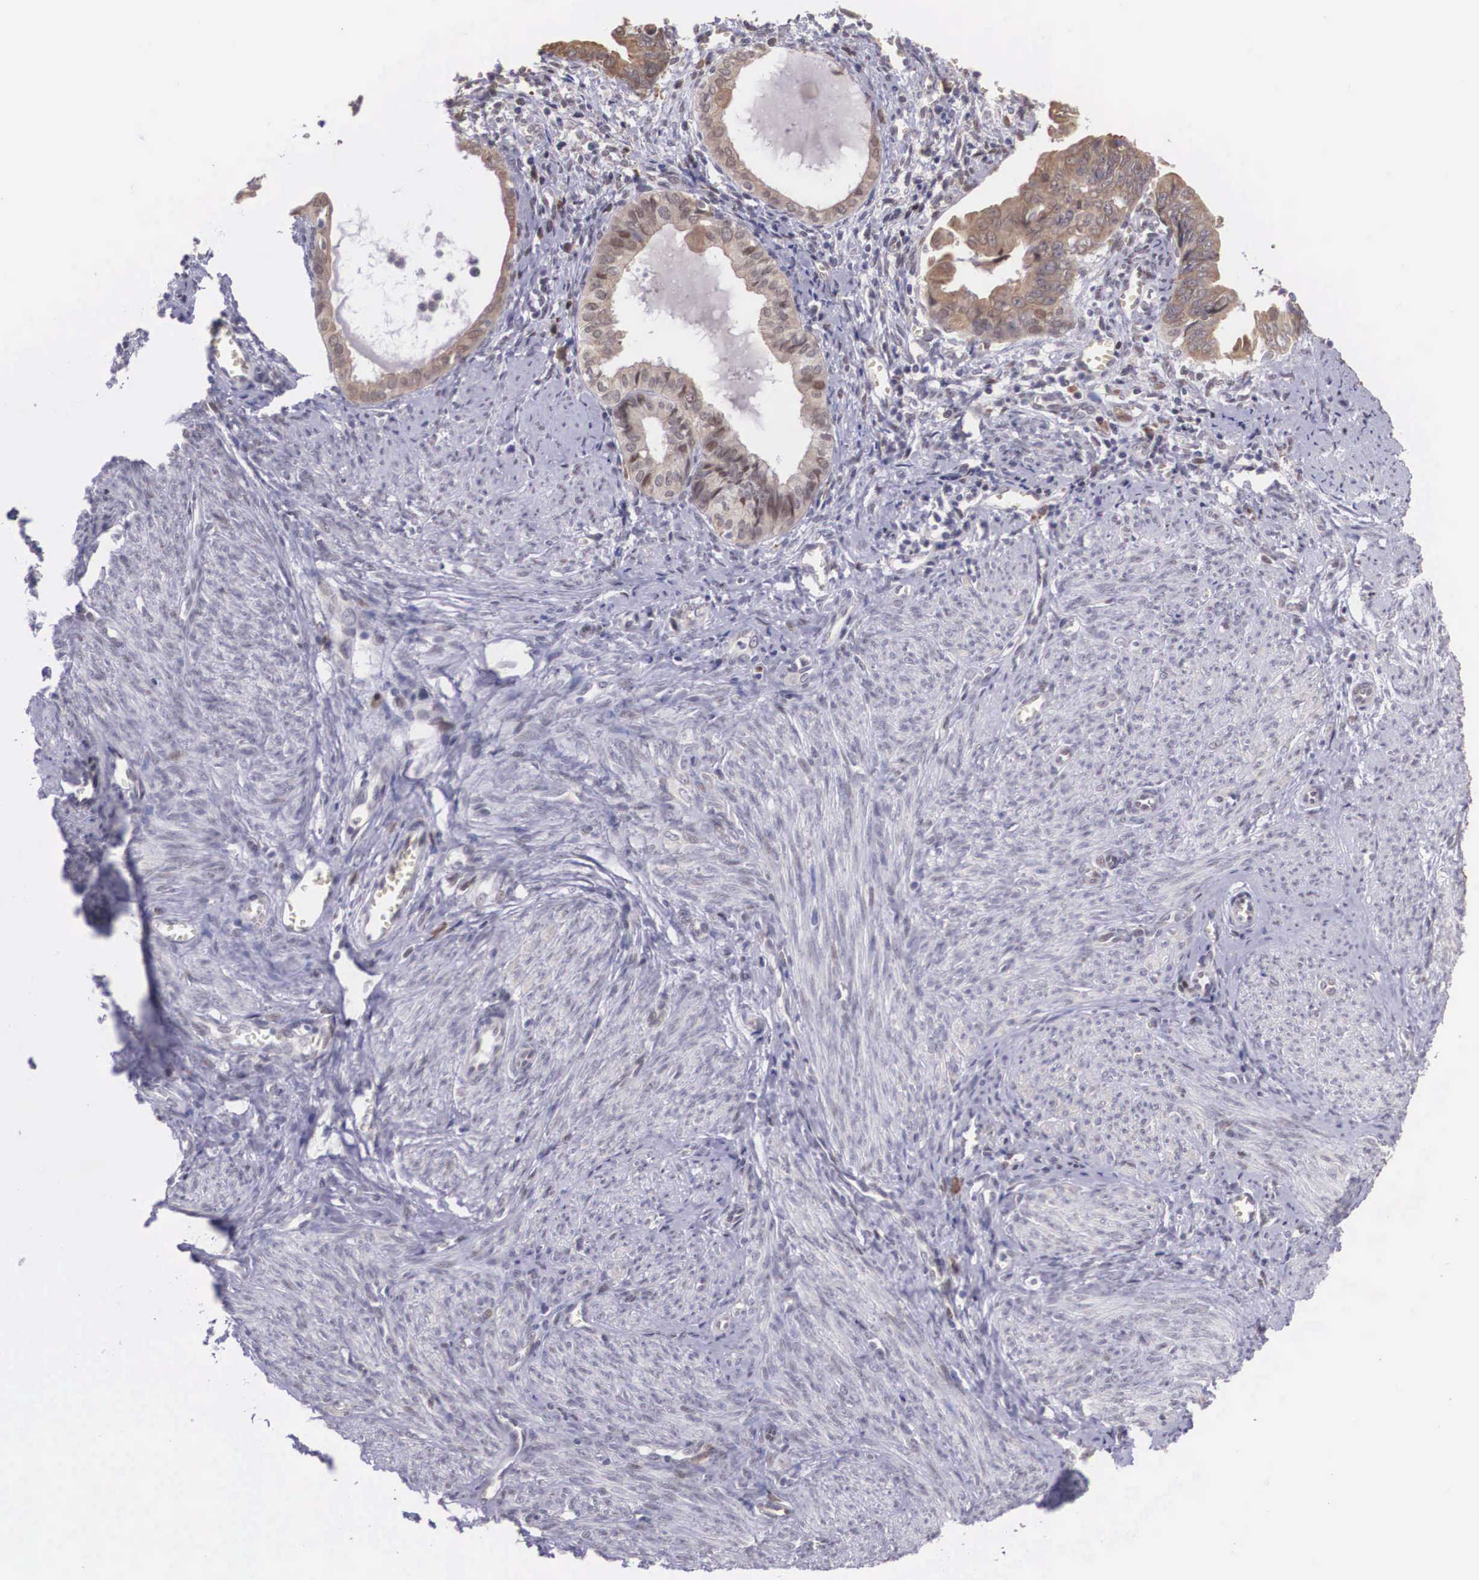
{"staining": {"intensity": "moderate", "quantity": "25%-75%", "location": "cytoplasmic/membranous"}, "tissue": "endometrial cancer", "cell_type": "Tumor cells", "image_type": "cancer", "snomed": [{"axis": "morphology", "description": "Adenocarcinoma, NOS"}, {"axis": "topography", "description": "Endometrium"}], "caption": "Endometrial cancer was stained to show a protein in brown. There is medium levels of moderate cytoplasmic/membranous staining in about 25%-75% of tumor cells.", "gene": "SLC25A21", "patient": {"sex": "female", "age": 75}}